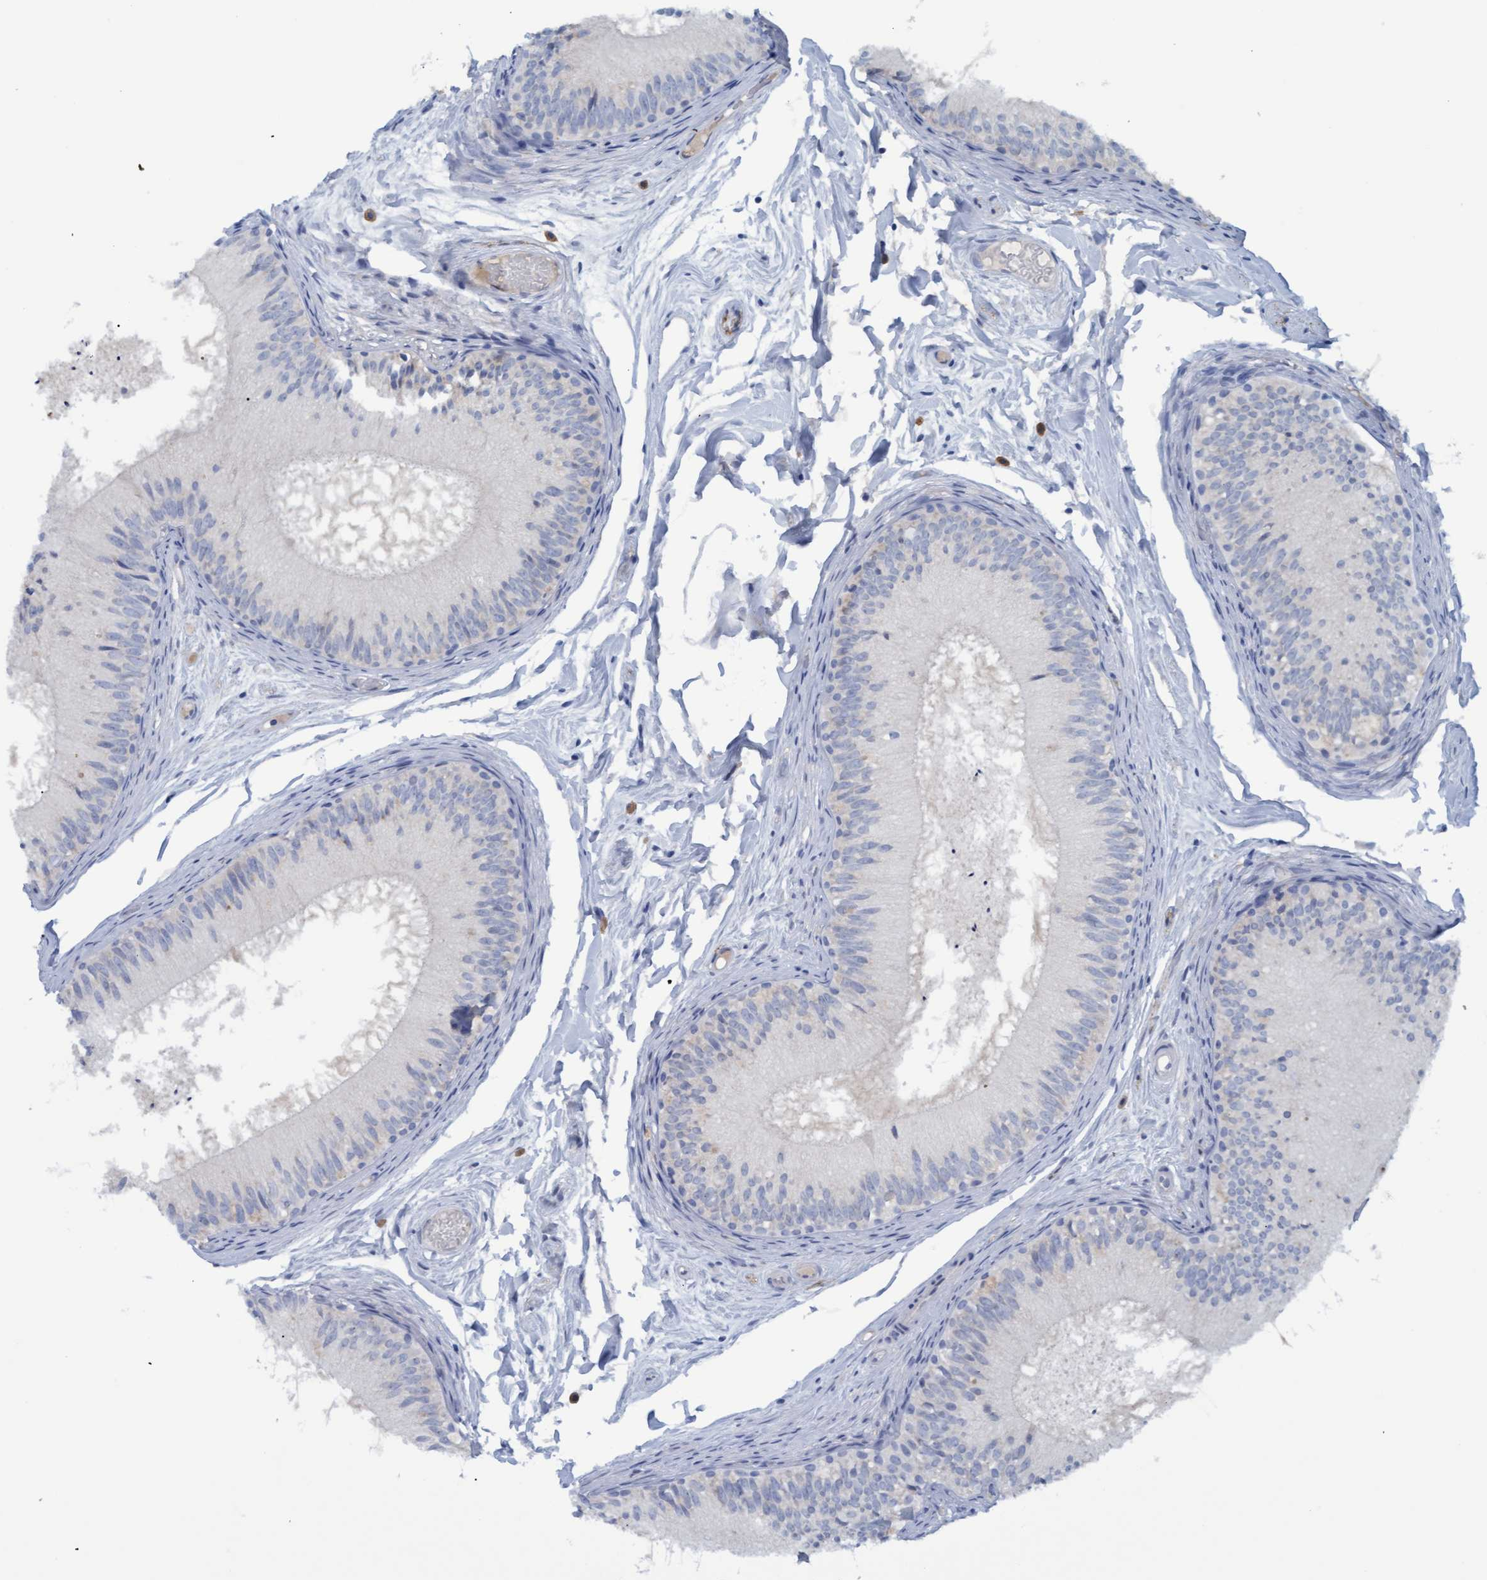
{"staining": {"intensity": "weak", "quantity": "<25%", "location": "cytoplasmic/membranous"}, "tissue": "epididymis", "cell_type": "Glandular cells", "image_type": "normal", "snomed": [{"axis": "morphology", "description": "Normal tissue, NOS"}, {"axis": "topography", "description": "Epididymis"}], "caption": "DAB immunohistochemical staining of unremarkable human epididymis reveals no significant positivity in glandular cells. (DAB (3,3'-diaminobenzidine) immunohistochemistry (IHC), high magnification).", "gene": "STXBP1", "patient": {"sex": "male", "age": 46}}